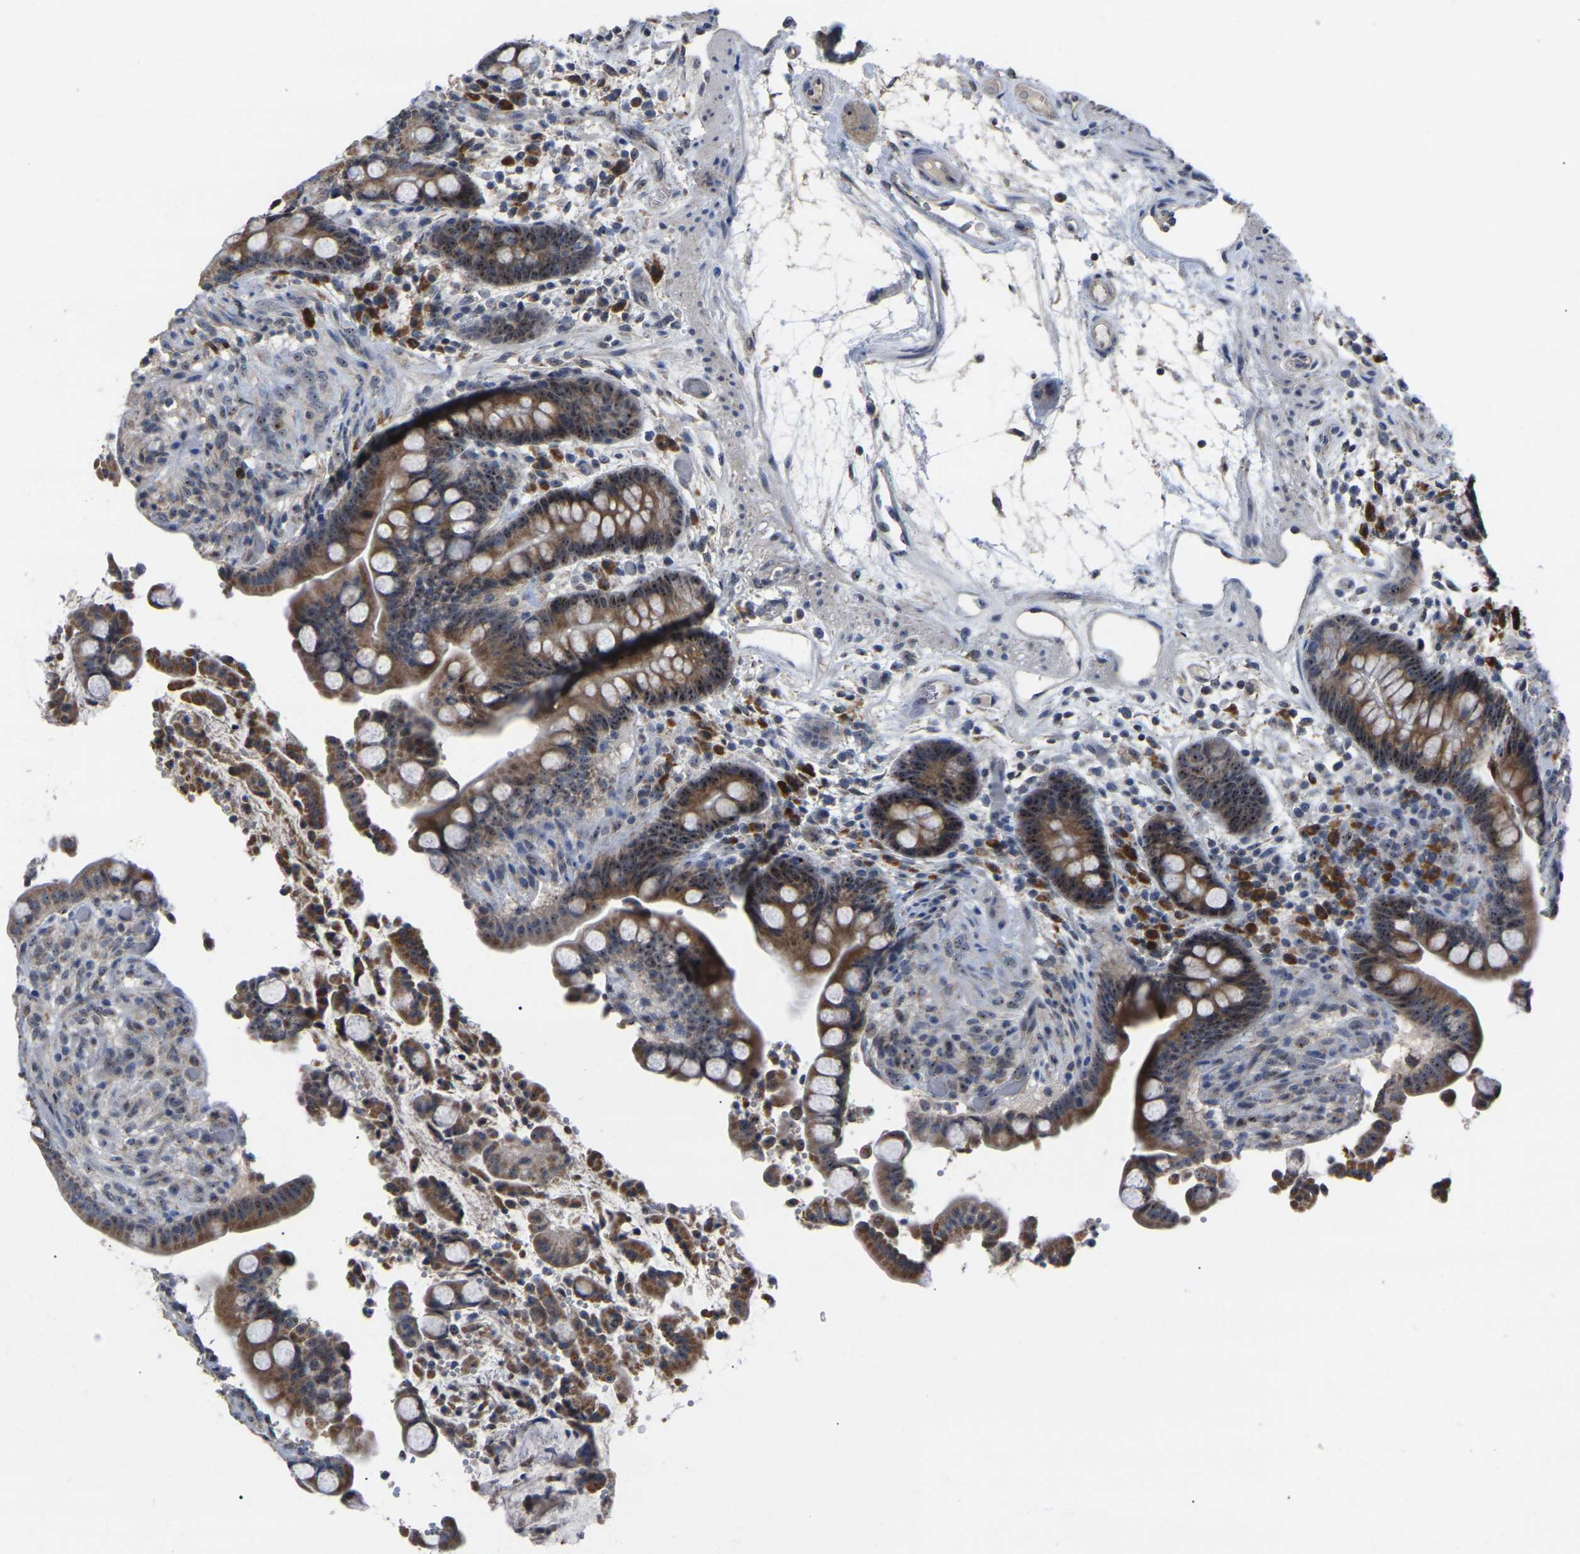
{"staining": {"intensity": "weak", "quantity": "25%-75%", "location": "cytoplasmic/membranous"}, "tissue": "colon", "cell_type": "Endothelial cells", "image_type": "normal", "snomed": [{"axis": "morphology", "description": "Normal tissue, NOS"}, {"axis": "topography", "description": "Colon"}], "caption": "Endothelial cells demonstrate low levels of weak cytoplasmic/membranous expression in approximately 25%-75% of cells in normal human colon. The protein is stained brown, and the nuclei are stained in blue (DAB IHC with brightfield microscopy, high magnification).", "gene": "NOP53", "patient": {"sex": "male", "age": 73}}